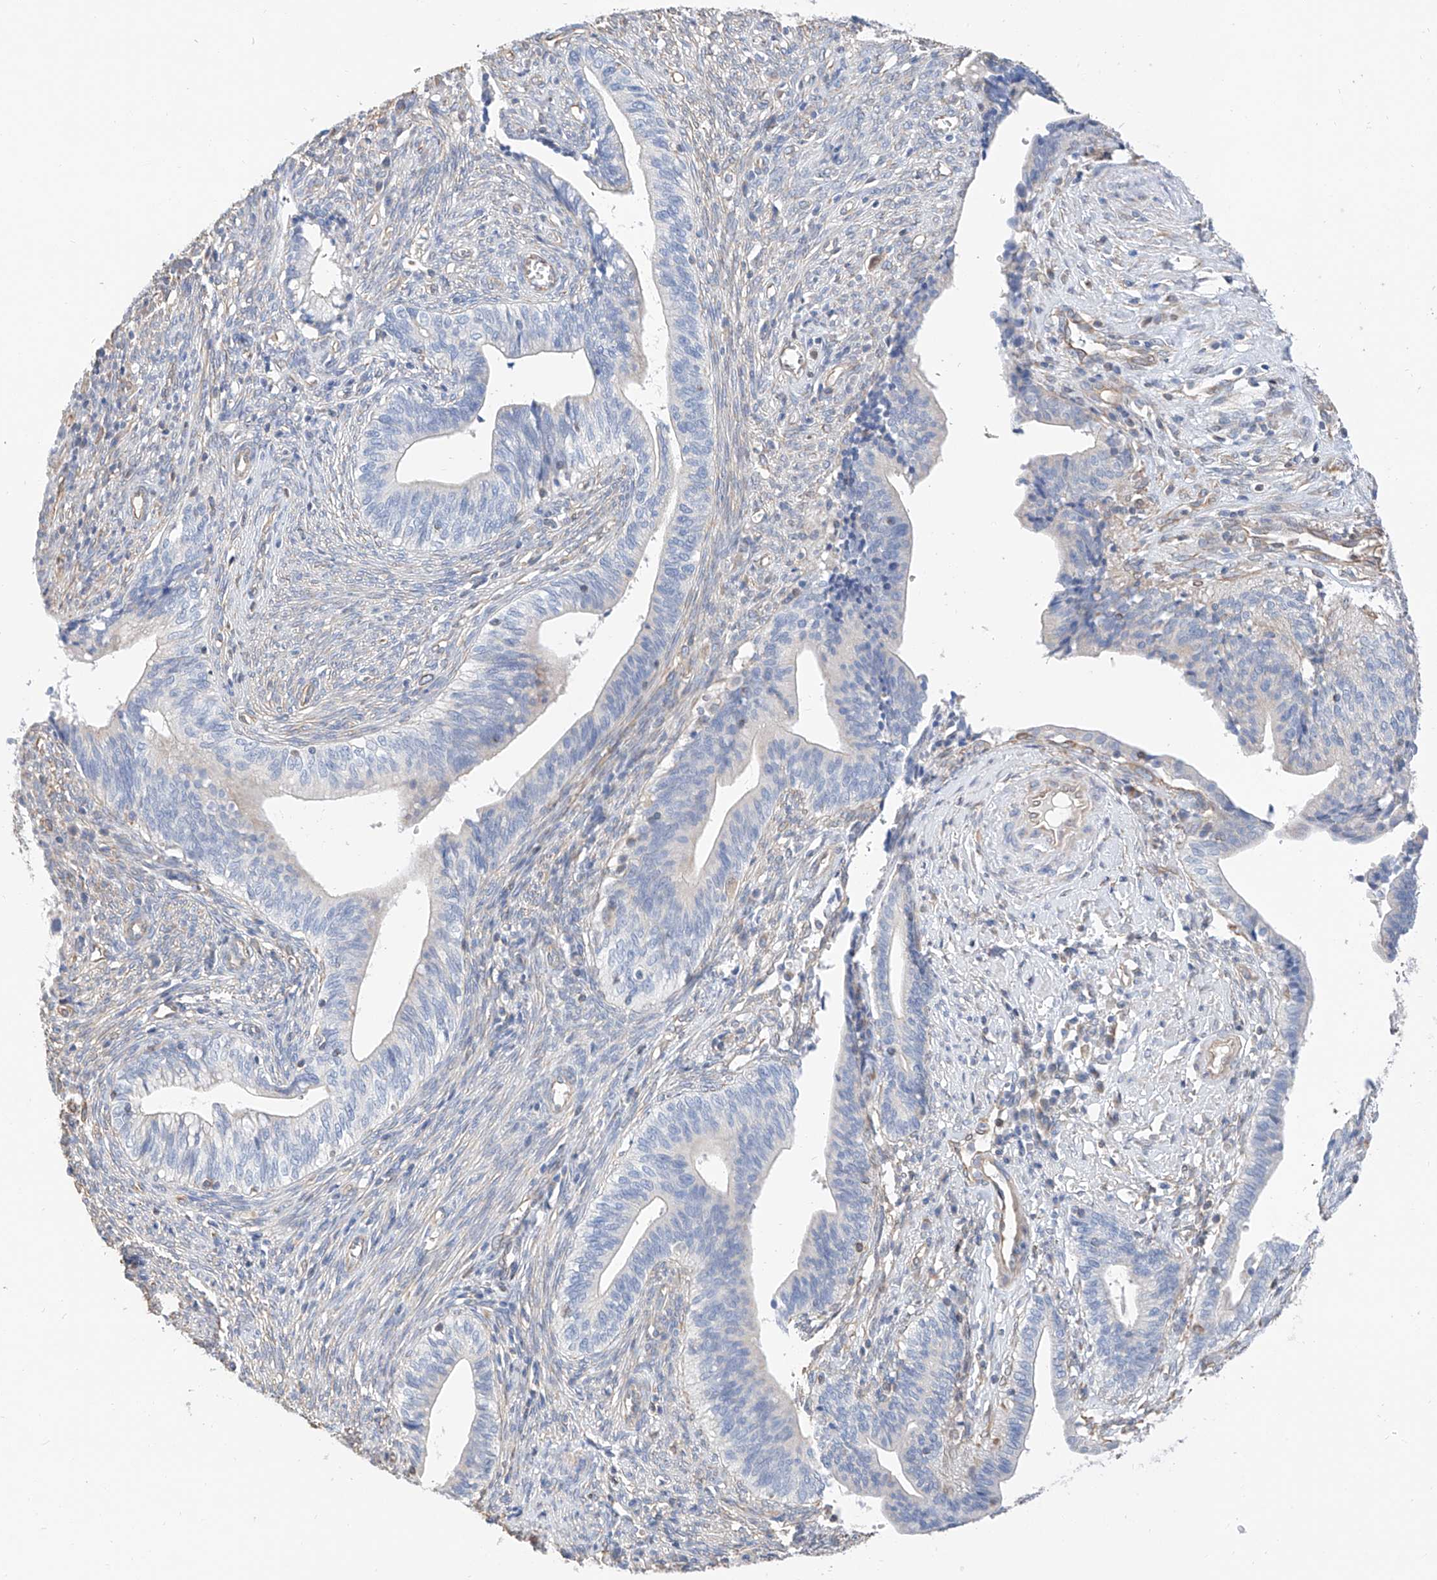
{"staining": {"intensity": "negative", "quantity": "none", "location": "none"}, "tissue": "cervical cancer", "cell_type": "Tumor cells", "image_type": "cancer", "snomed": [{"axis": "morphology", "description": "Adenocarcinoma, NOS"}, {"axis": "topography", "description": "Cervix"}], "caption": "Tumor cells show no significant protein positivity in cervical adenocarcinoma. (Immunohistochemistry, brightfield microscopy, high magnification).", "gene": "NDUFV3", "patient": {"sex": "female", "age": 44}}